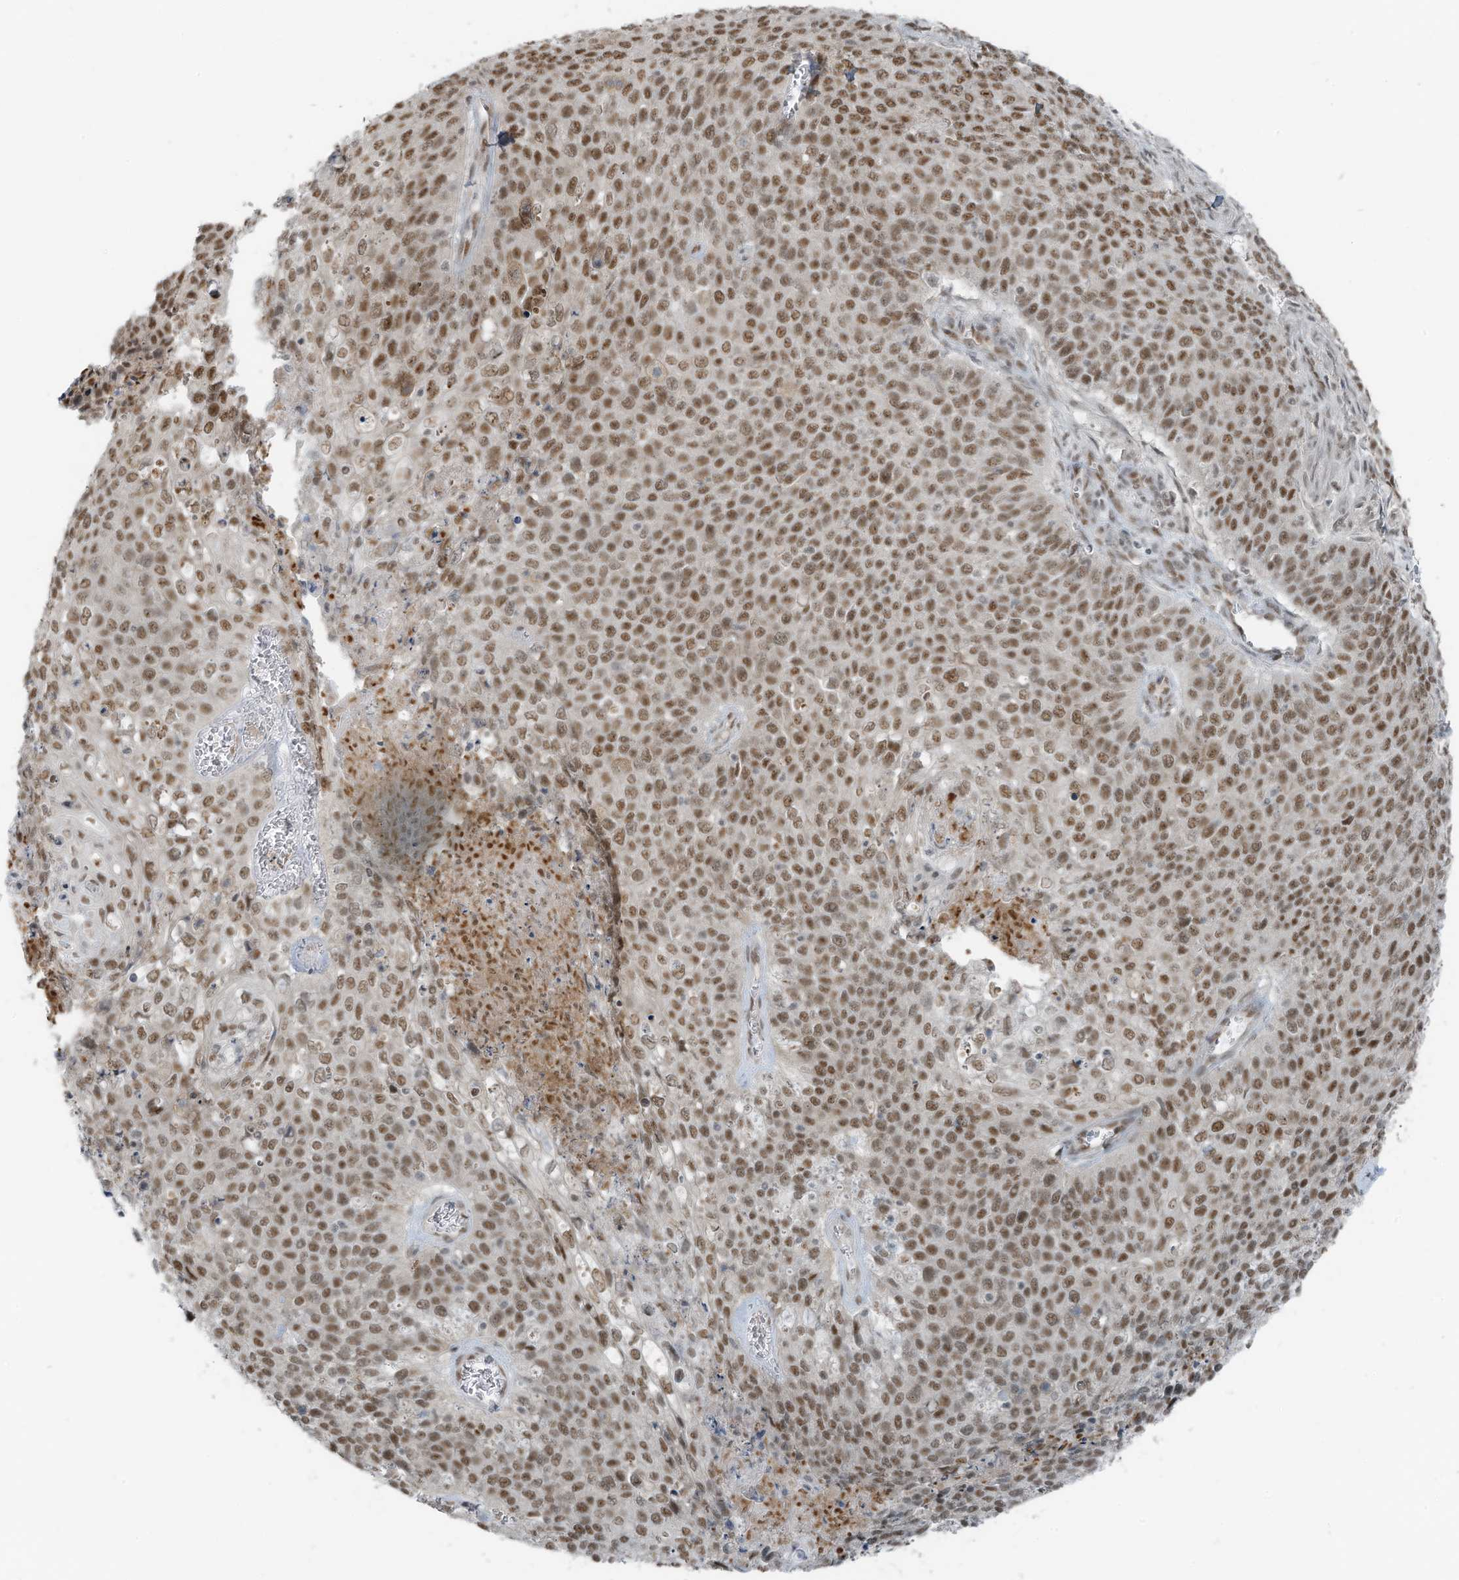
{"staining": {"intensity": "moderate", "quantity": ">75%", "location": "nuclear"}, "tissue": "cervical cancer", "cell_type": "Tumor cells", "image_type": "cancer", "snomed": [{"axis": "morphology", "description": "Squamous cell carcinoma, NOS"}, {"axis": "topography", "description": "Cervix"}], "caption": "Immunohistochemistry of cervical cancer reveals medium levels of moderate nuclear staining in about >75% of tumor cells.", "gene": "WRNIP1", "patient": {"sex": "female", "age": 39}}